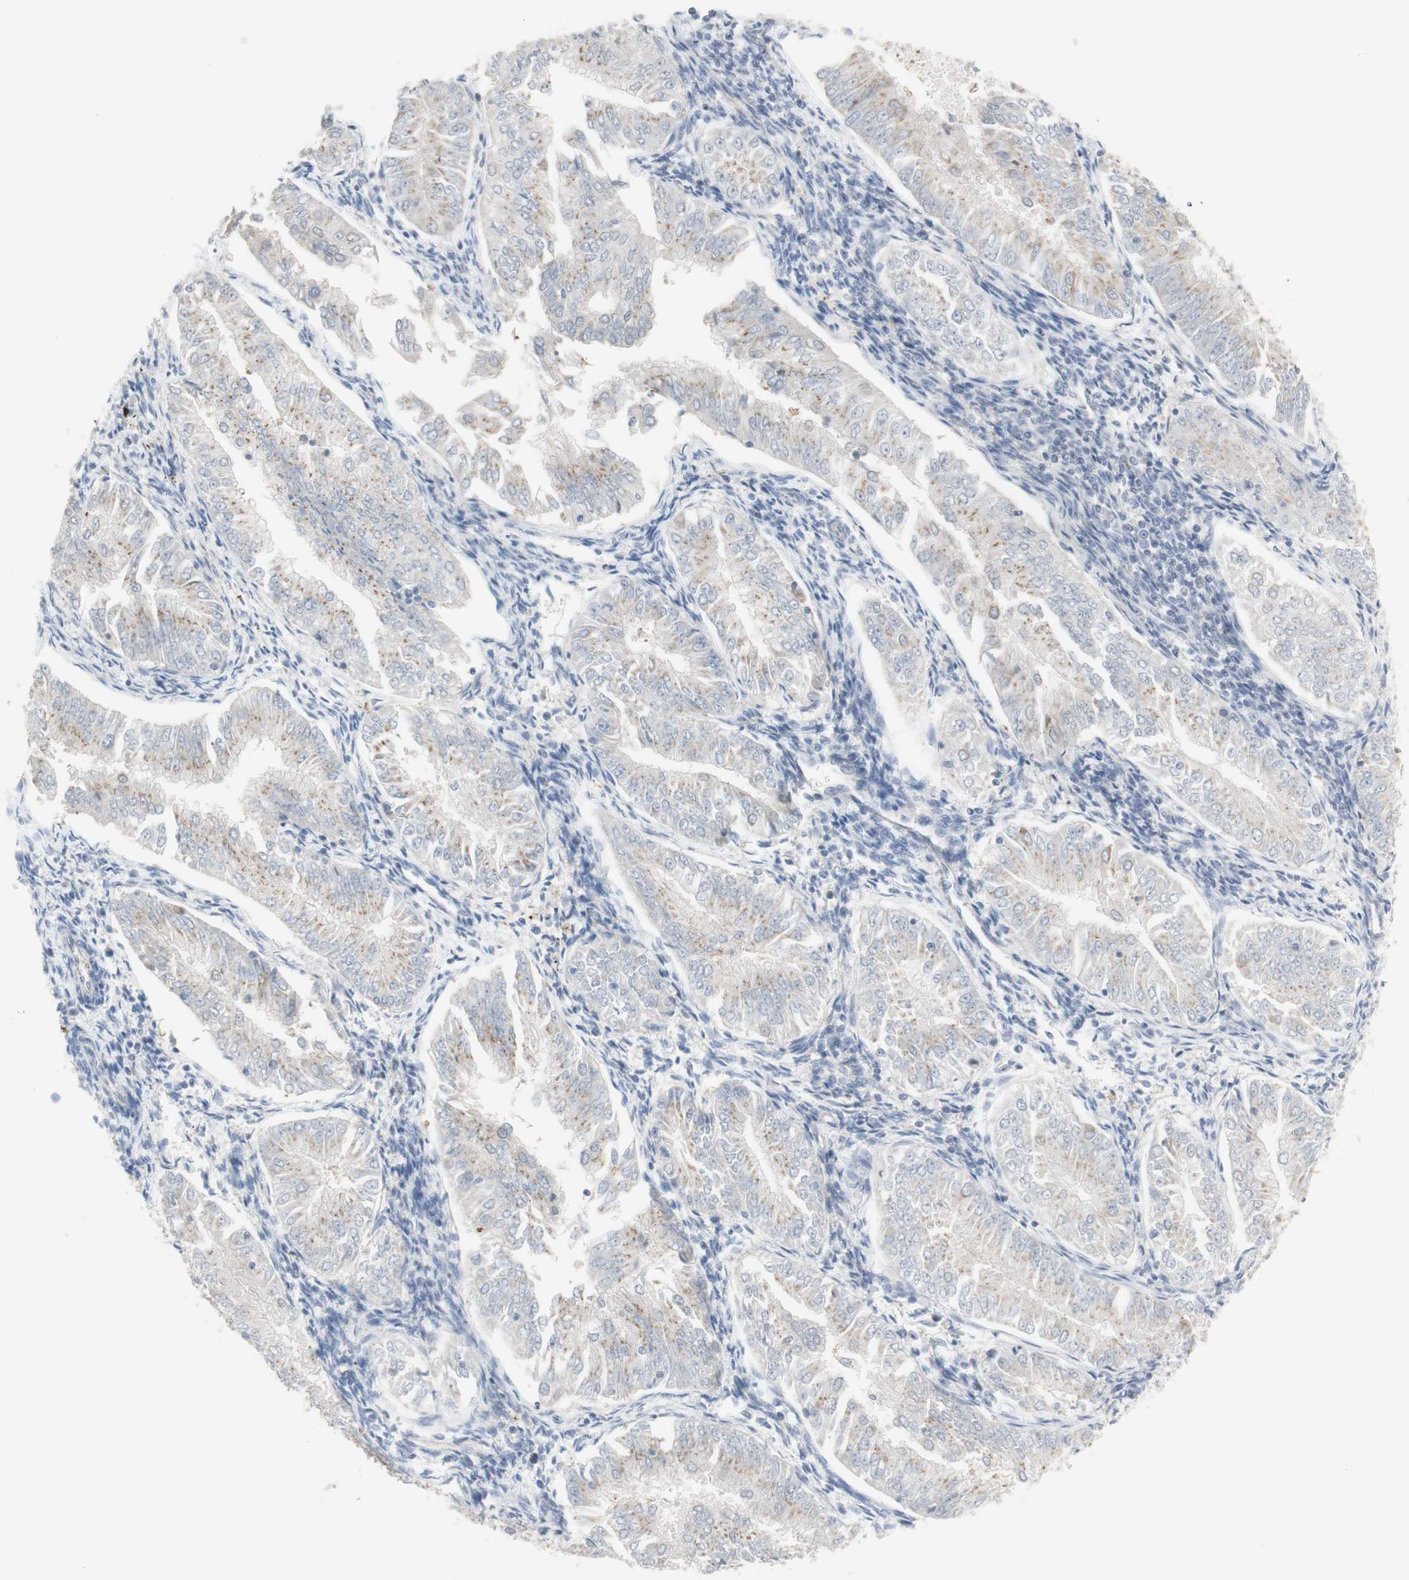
{"staining": {"intensity": "weak", "quantity": "<25%", "location": "cytoplasmic/membranous"}, "tissue": "endometrial cancer", "cell_type": "Tumor cells", "image_type": "cancer", "snomed": [{"axis": "morphology", "description": "Adenocarcinoma, NOS"}, {"axis": "topography", "description": "Endometrium"}], "caption": "Histopathology image shows no protein staining in tumor cells of endometrial cancer tissue. (Brightfield microscopy of DAB immunohistochemistry at high magnification).", "gene": "C3orf52", "patient": {"sex": "female", "age": 53}}